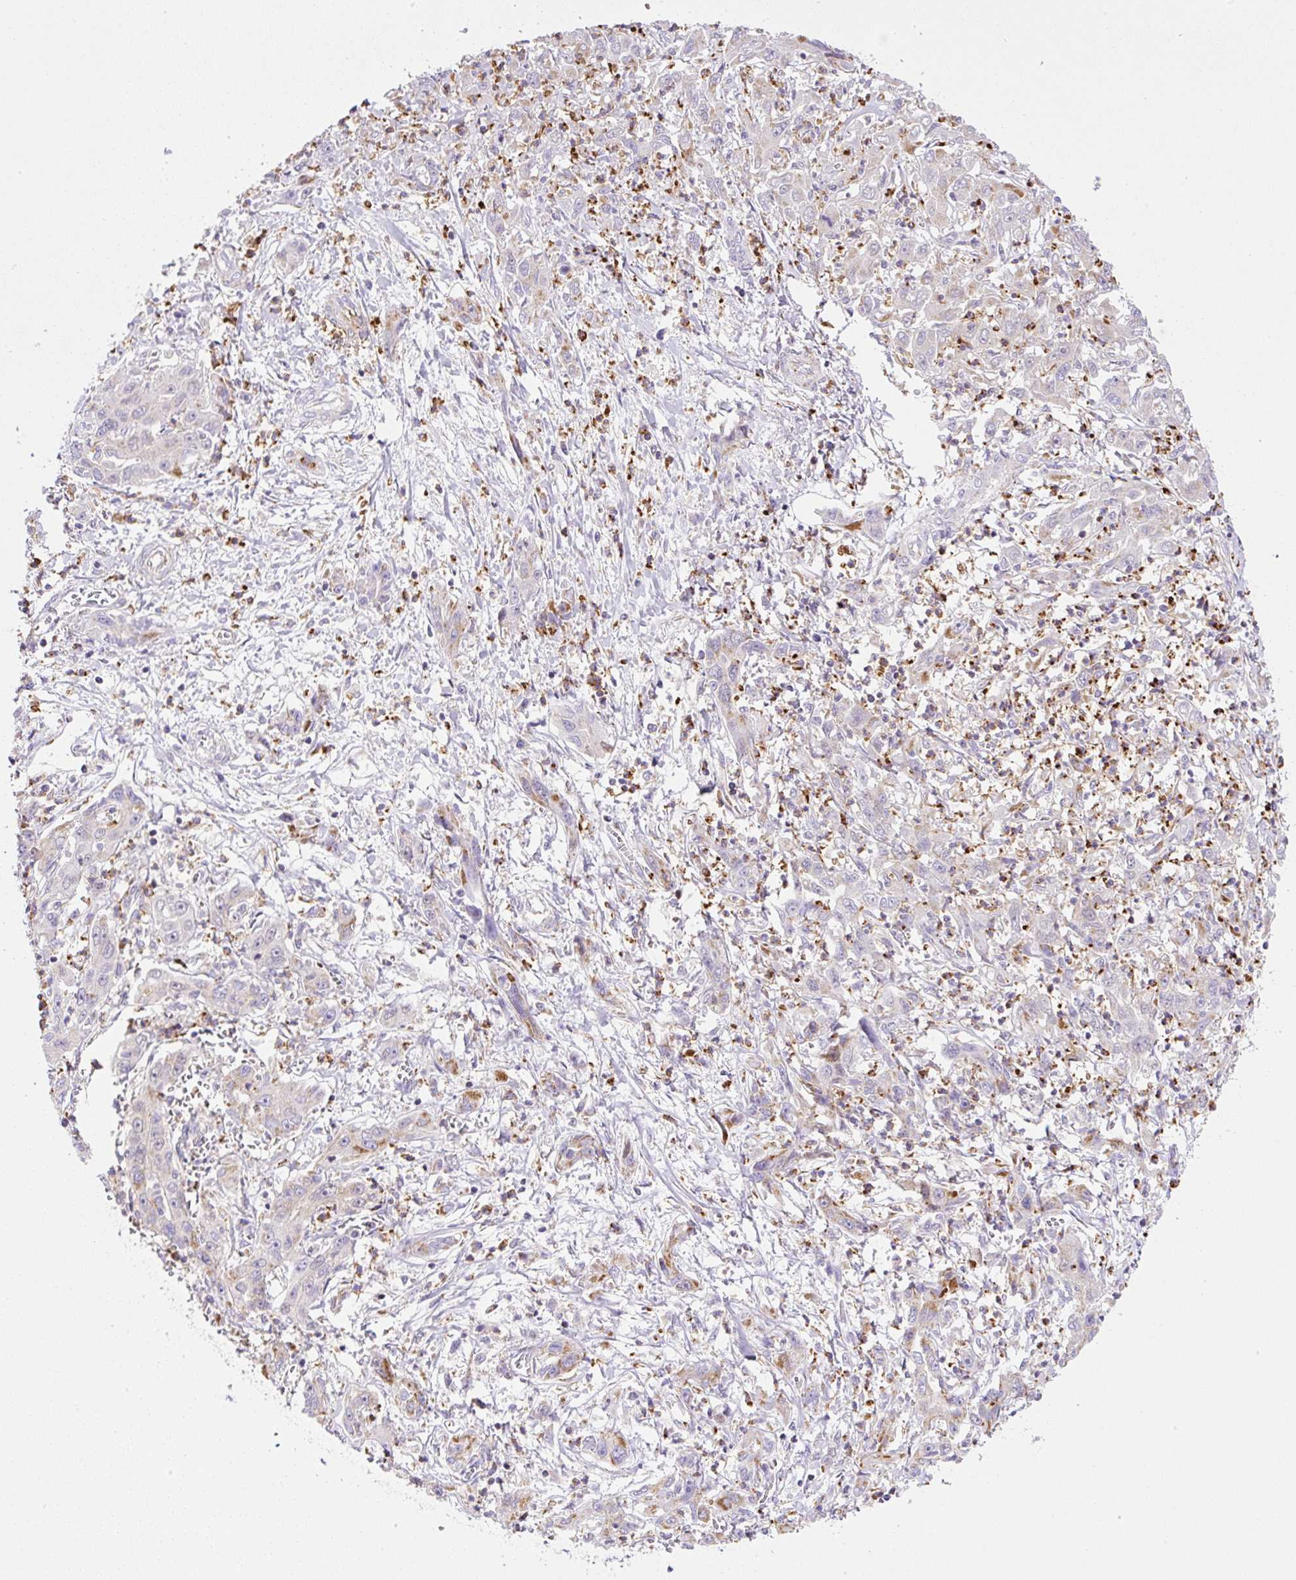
{"staining": {"intensity": "weak", "quantity": "<25%", "location": "cytoplasmic/membranous"}, "tissue": "liver cancer", "cell_type": "Tumor cells", "image_type": "cancer", "snomed": [{"axis": "morphology", "description": "Carcinoma, Hepatocellular, NOS"}, {"axis": "topography", "description": "Liver"}], "caption": "Tumor cells are negative for protein expression in human liver cancer. The staining was performed using DAB to visualize the protein expression in brown, while the nuclei were stained in blue with hematoxylin (Magnification: 20x).", "gene": "NF1", "patient": {"sex": "male", "age": 63}}